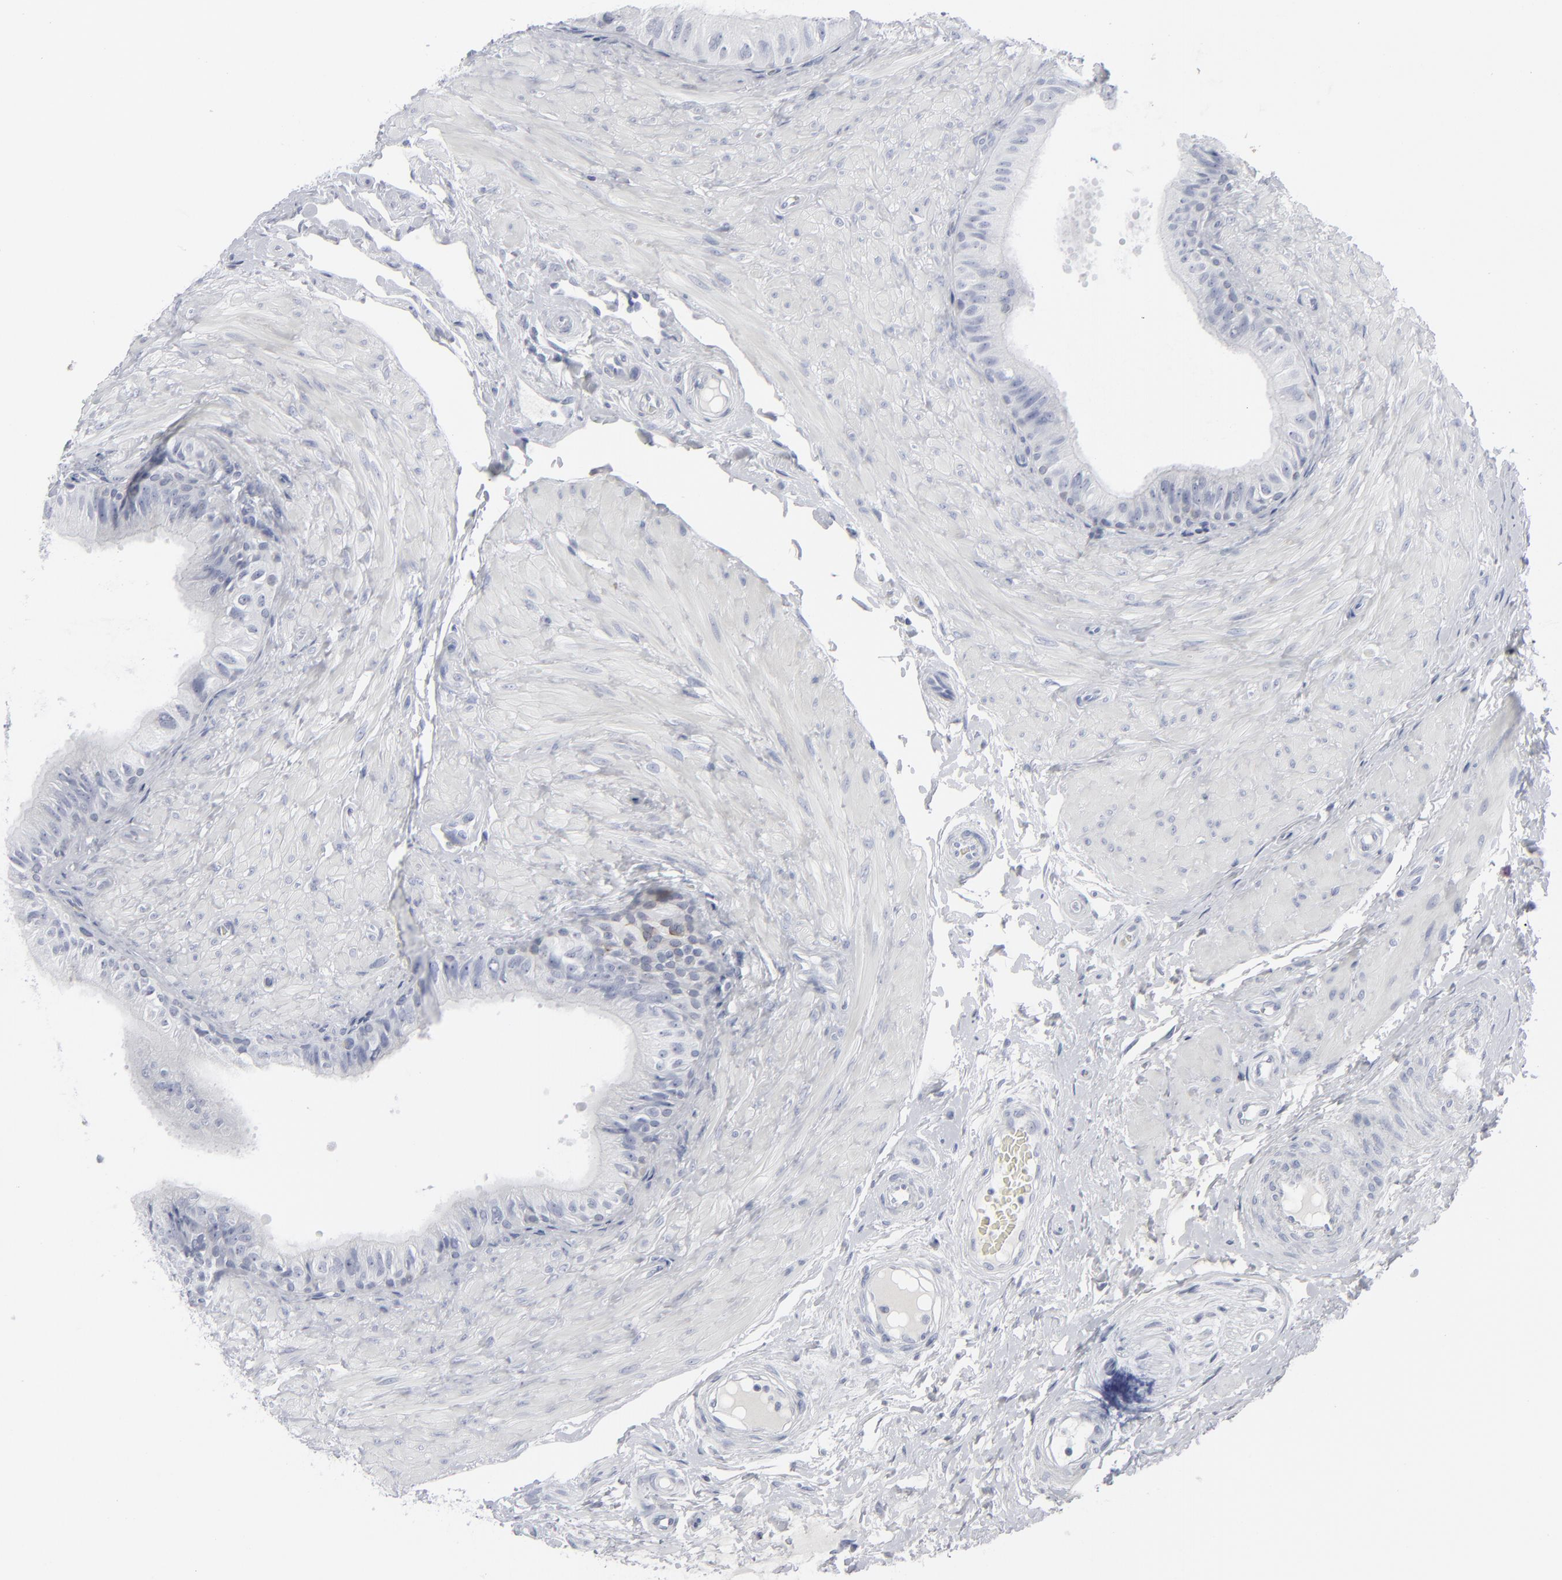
{"staining": {"intensity": "negative", "quantity": "none", "location": "none"}, "tissue": "epididymis", "cell_type": "Glandular cells", "image_type": "normal", "snomed": [{"axis": "morphology", "description": "Normal tissue, NOS"}, {"axis": "topography", "description": "Epididymis"}], "caption": "This photomicrograph is of normal epididymis stained with immunohistochemistry (IHC) to label a protein in brown with the nuclei are counter-stained blue. There is no positivity in glandular cells.", "gene": "MSLN", "patient": {"sex": "male", "age": 68}}